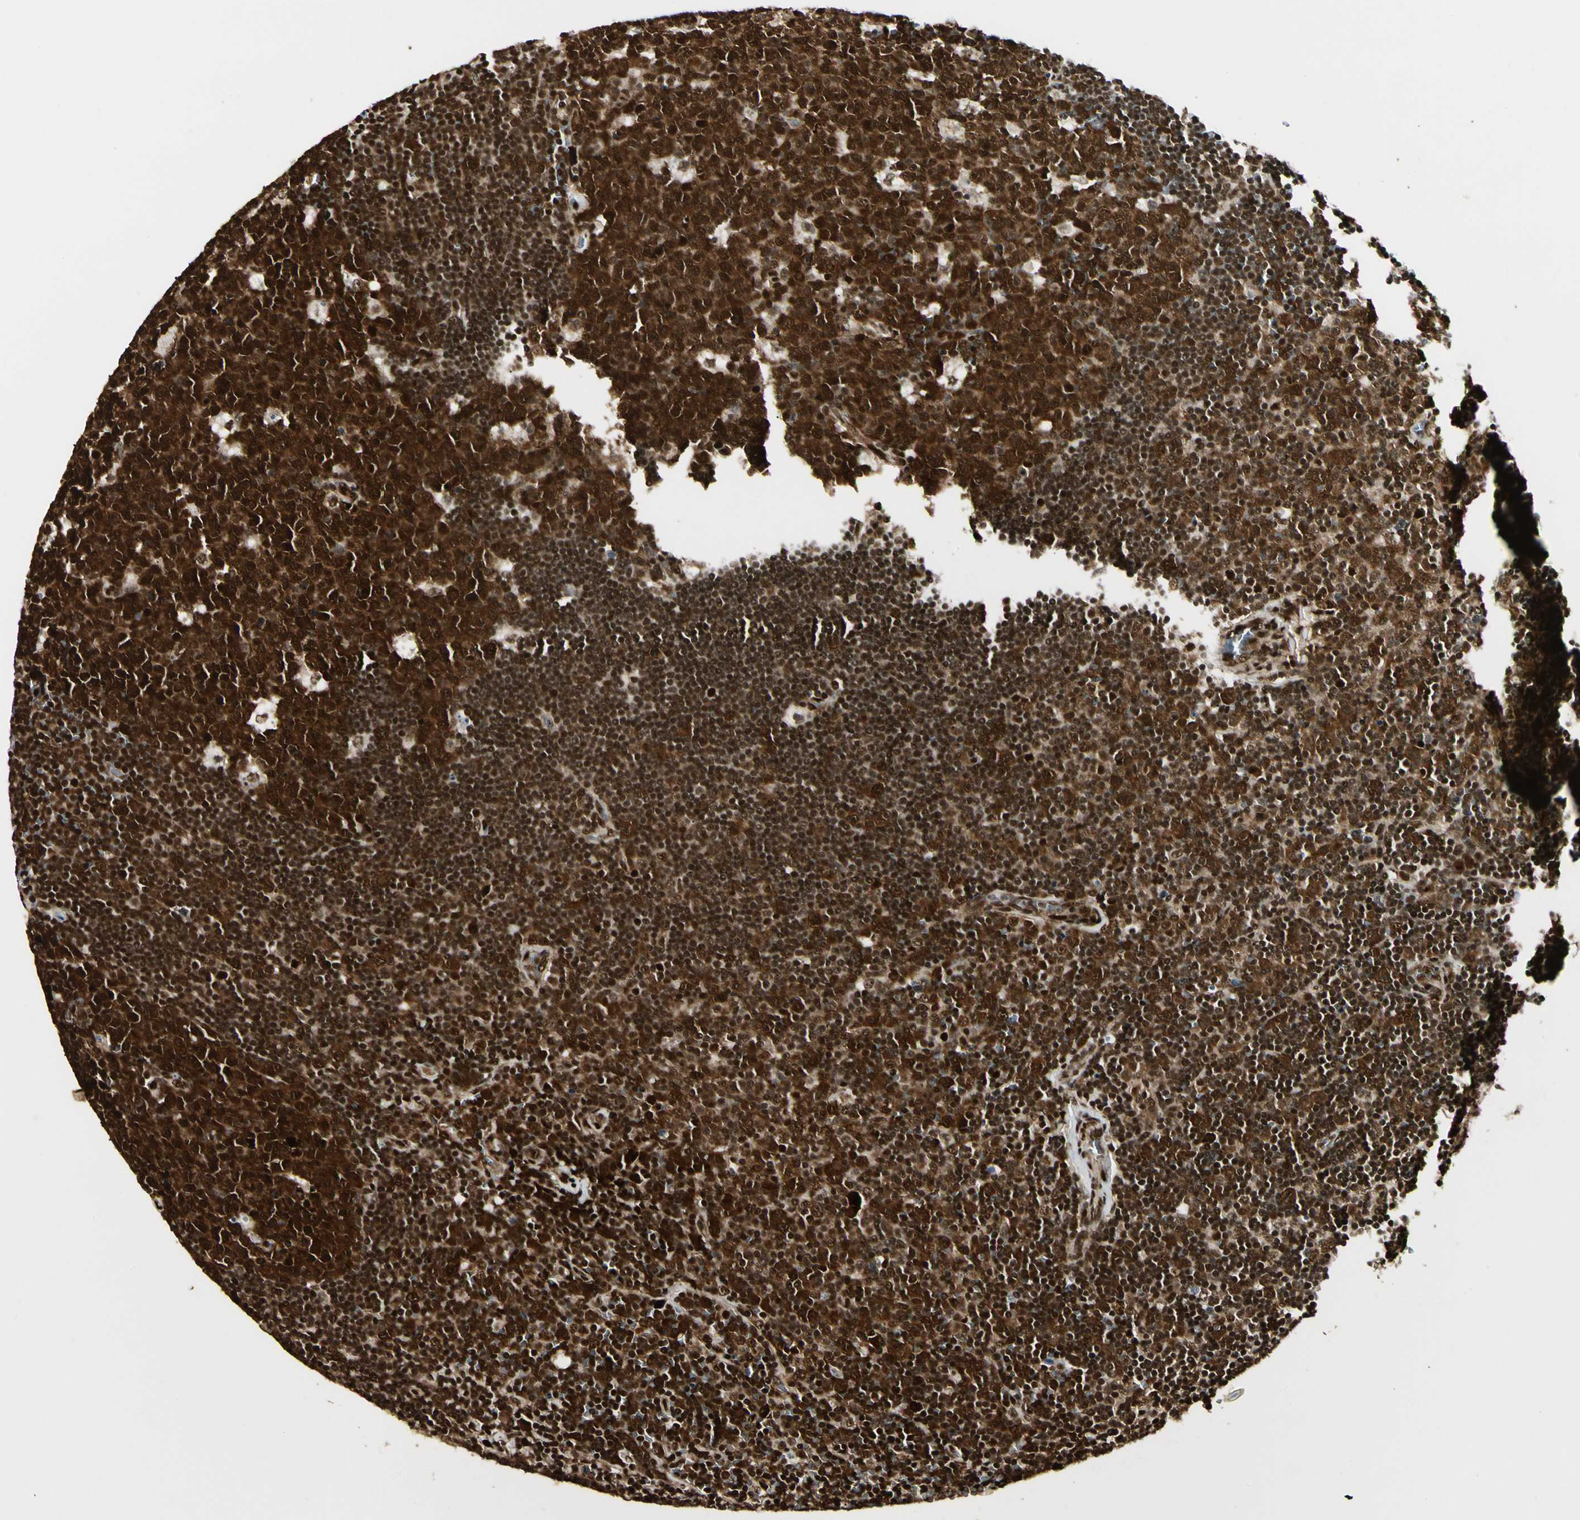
{"staining": {"intensity": "strong", "quantity": ">75%", "location": "nuclear"}, "tissue": "lymph node", "cell_type": "Germinal center cells", "image_type": "normal", "snomed": [{"axis": "morphology", "description": "Normal tissue, NOS"}, {"axis": "topography", "description": "Lymph node"}, {"axis": "topography", "description": "Salivary gland"}], "caption": "An immunohistochemistry (IHC) micrograph of benign tissue is shown. Protein staining in brown highlights strong nuclear positivity in lymph node within germinal center cells. The staining is performed using DAB (3,3'-diaminobenzidine) brown chromogen to label protein expression. The nuclei are counter-stained blue using hematoxylin.", "gene": "FUS", "patient": {"sex": "male", "age": 8}}